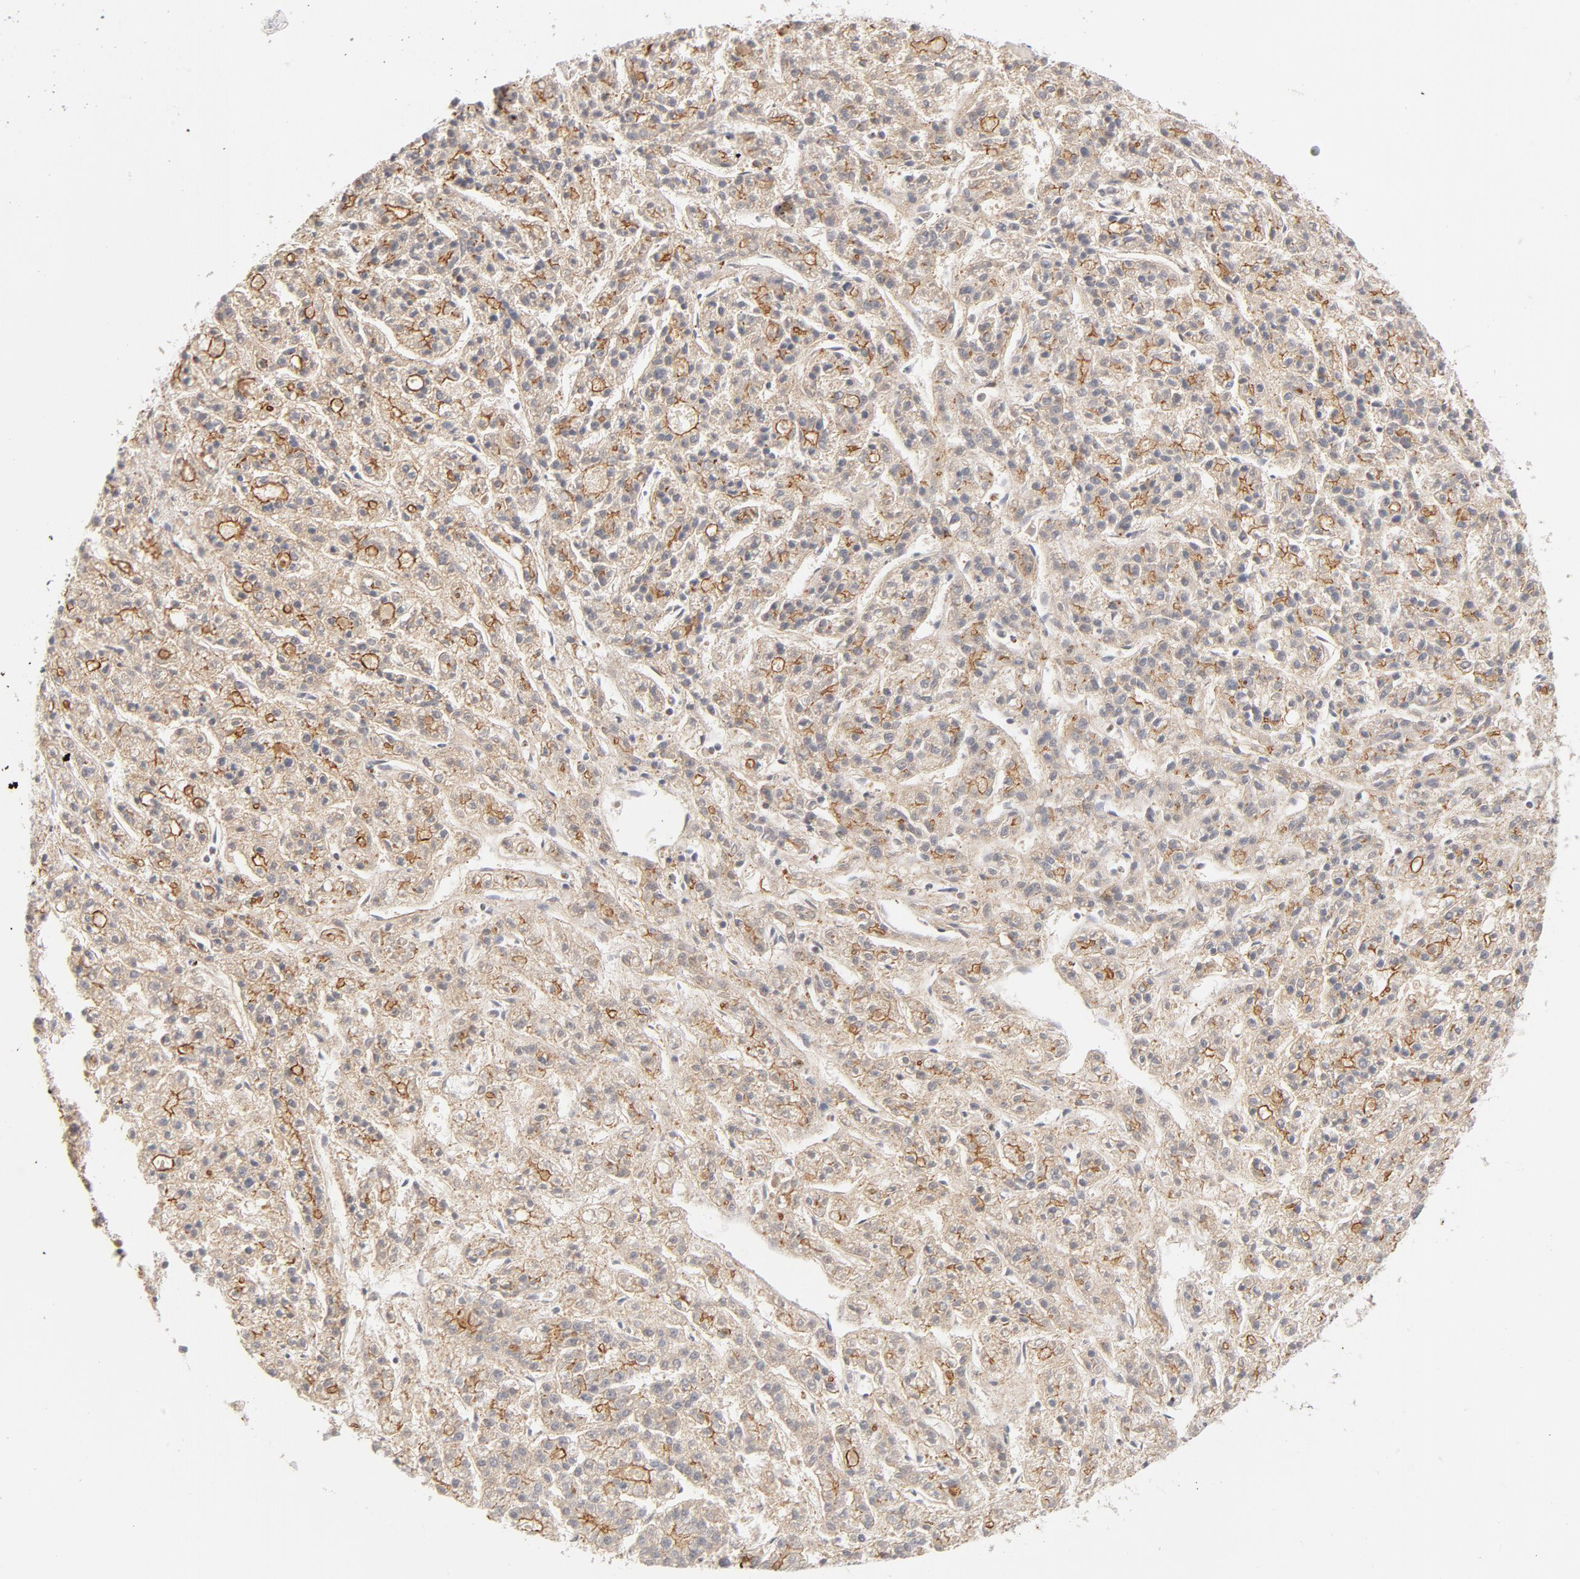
{"staining": {"intensity": "strong", "quantity": "25%-75%", "location": "cytoplasmic/membranous"}, "tissue": "liver cancer", "cell_type": "Tumor cells", "image_type": "cancer", "snomed": [{"axis": "morphology", "description": "Carcinoma, Hepatocellular, NOS"}, {"axis": "topography", "description": "Liver"}], "caption": "IHC histopathology image of neoplastic tissue: human liver cancer stained using immunohistochemistry (IHC) displays high levels of strong protein expression localized specifically in the cytoplasmic/membranous of tumor cells, appearing as a cytoplasmic/membranous brown color.", "gene": "STRN3", "patient": {"sex": "male", "age": 70}}